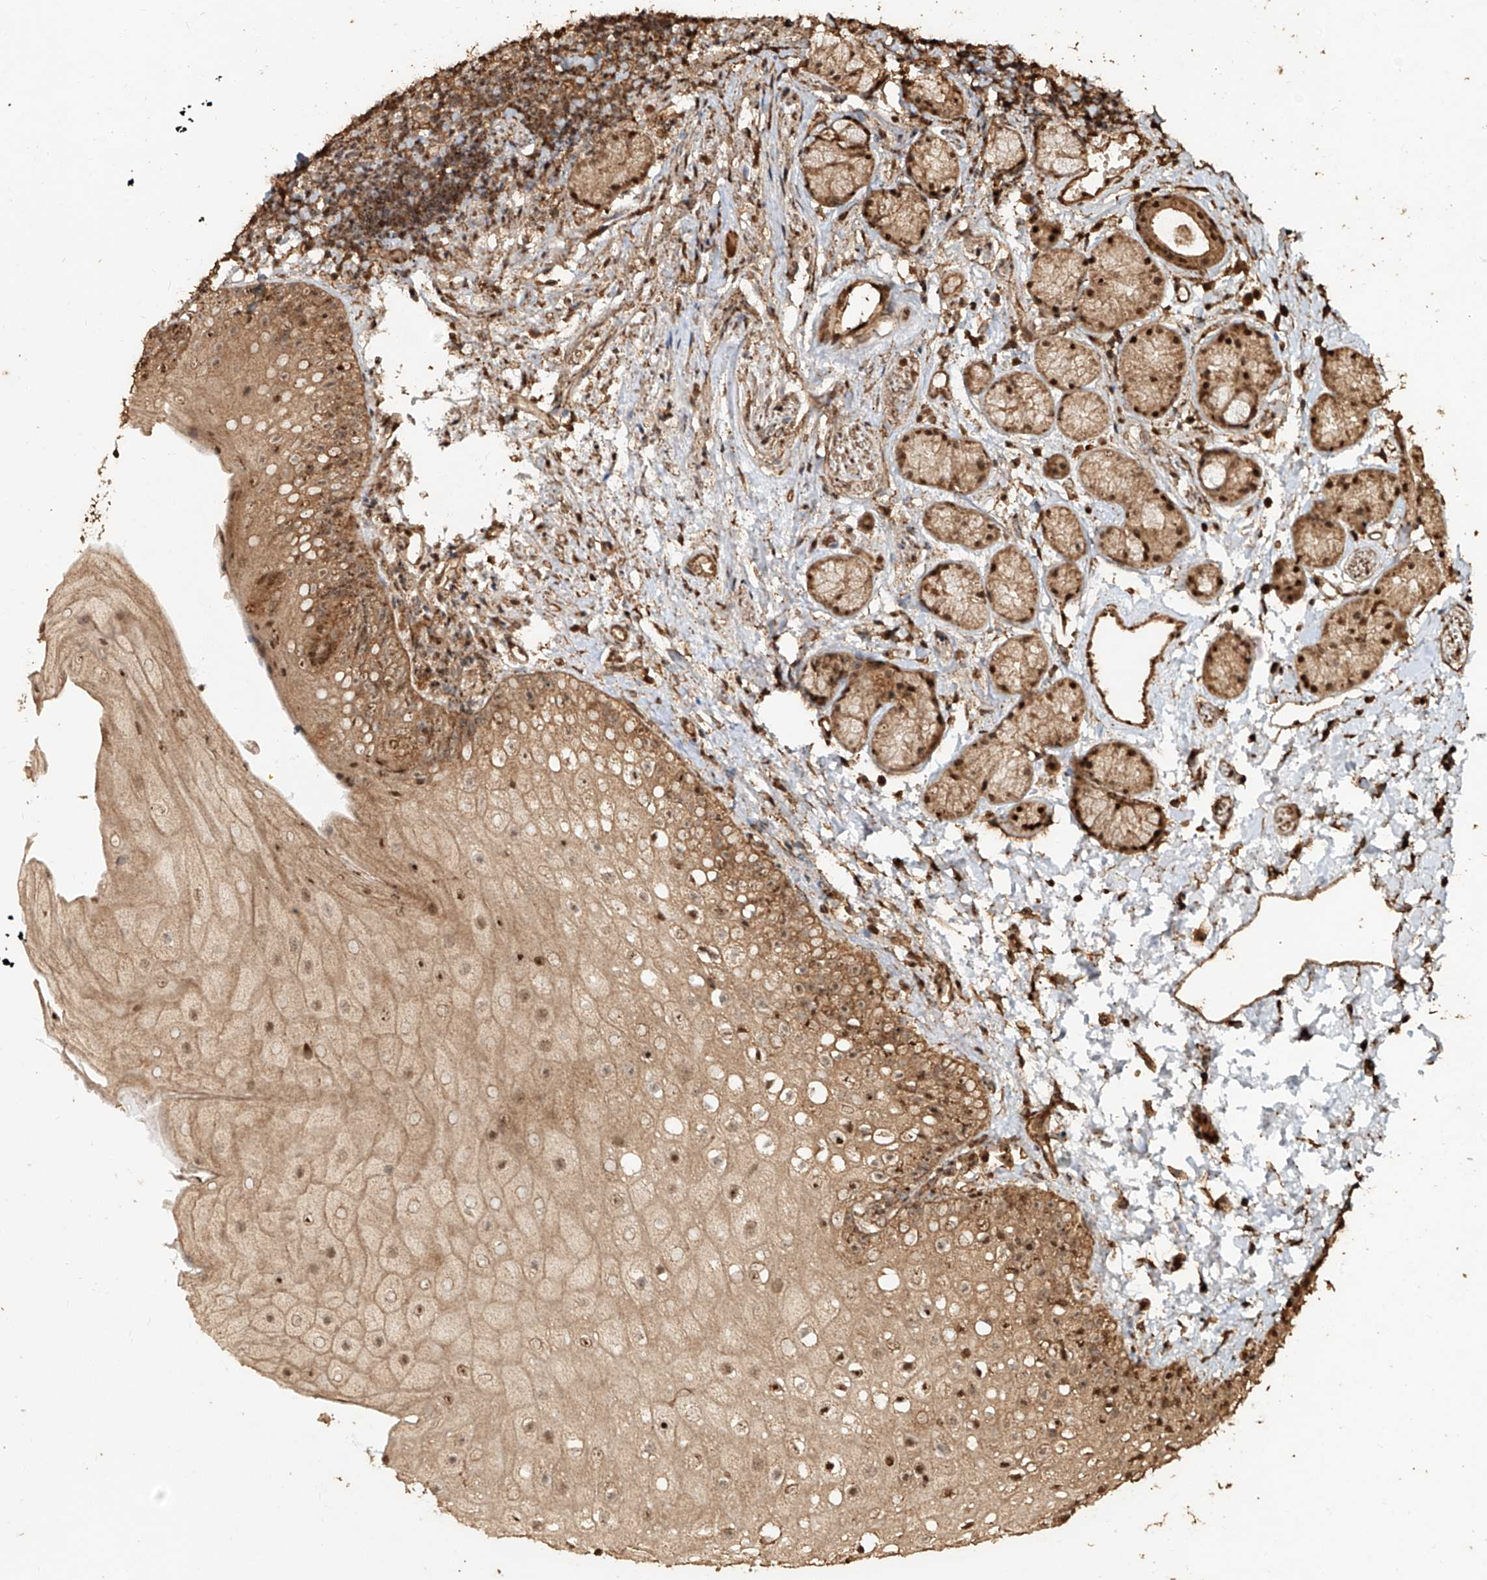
{"staining": {"intensity": "moderate", "quantity": ">75%", "location": "cytoplasmic/membranous,nuclear"}, "tissue": "oral mucosa", "cell_type": "Squamous epithelial cells", "image_type": "normal", "snomed": [{"axis": "morphology", "description": "Normal tissue, NOS"}, {"axis": "topography", "description": "Oral tissue"}], "caption": "IHC micrograph of normal oral mucosa stained for a protein (brown), which exhibits medium levels of moderate cytoplasmic/membranous,nuclear positivity in approximately >75% of squamous epithelial cells.", "gene": "ZNF660", "patient": {"sex": "male", "age": 28}}